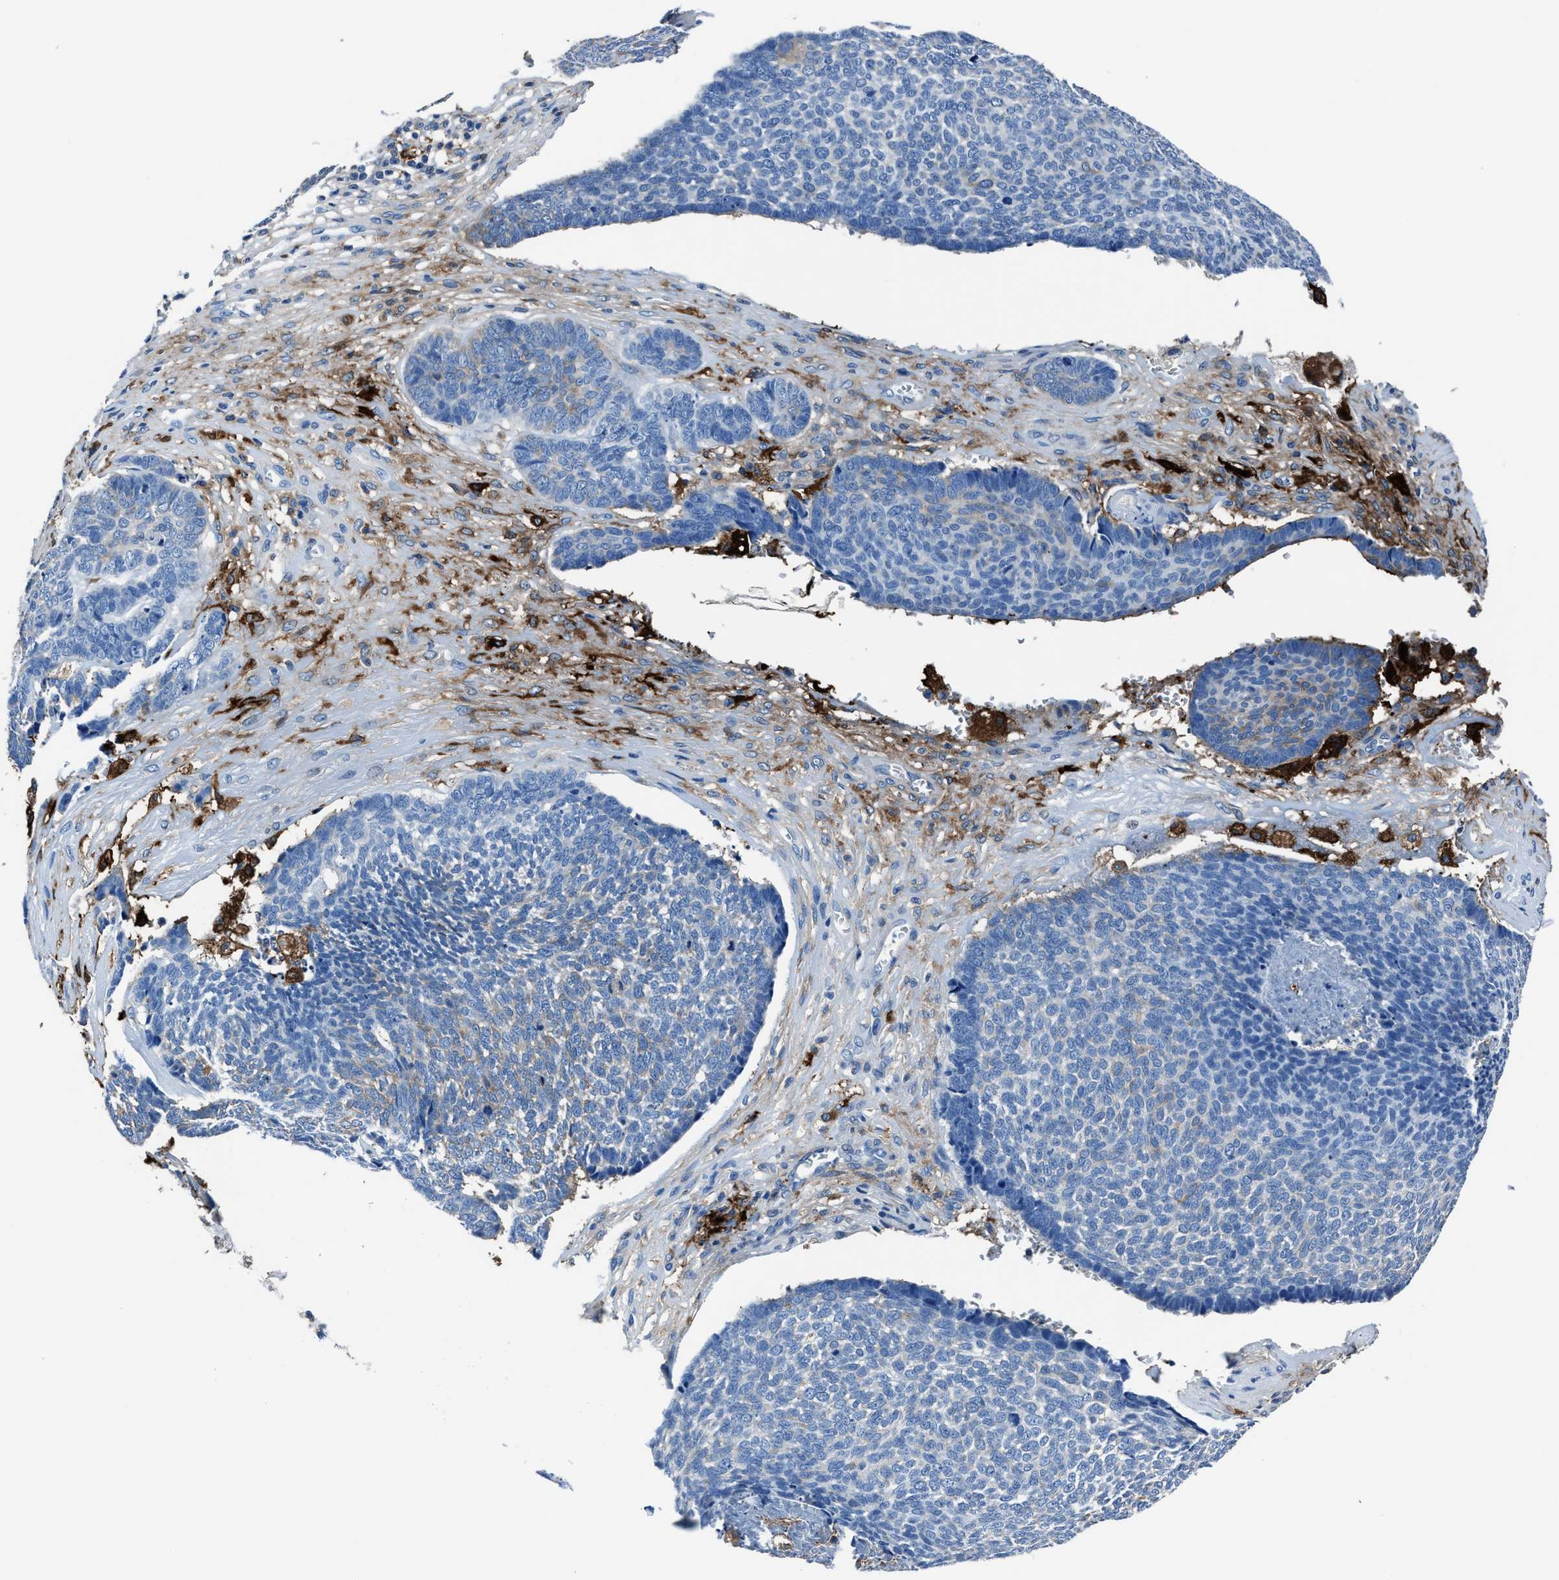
{"staining": {"intensity": "weak", "quantity": "<25%", "location": "cytoplasmic/membranous"}, "tissue": "skin cancer", "cell_type": "Tumor cells", "image_type": "cancer", "snomed": [{"axis": "morphology", "description": "Basal cell carcinoma"}, {"axis": "topography", "description": "Skin"}], "caption": "Immunohistochemistry (IHC) of human basal cell carcinoma (skin) reveals no staining in tumor cells. (Brightfield microscopy of DAB (3,3'-diaminobenzidine) immunohistochemistry (IHC) at high magnification).", "gene": "FTL", "patient": {"sex": "male", "age": 84}}